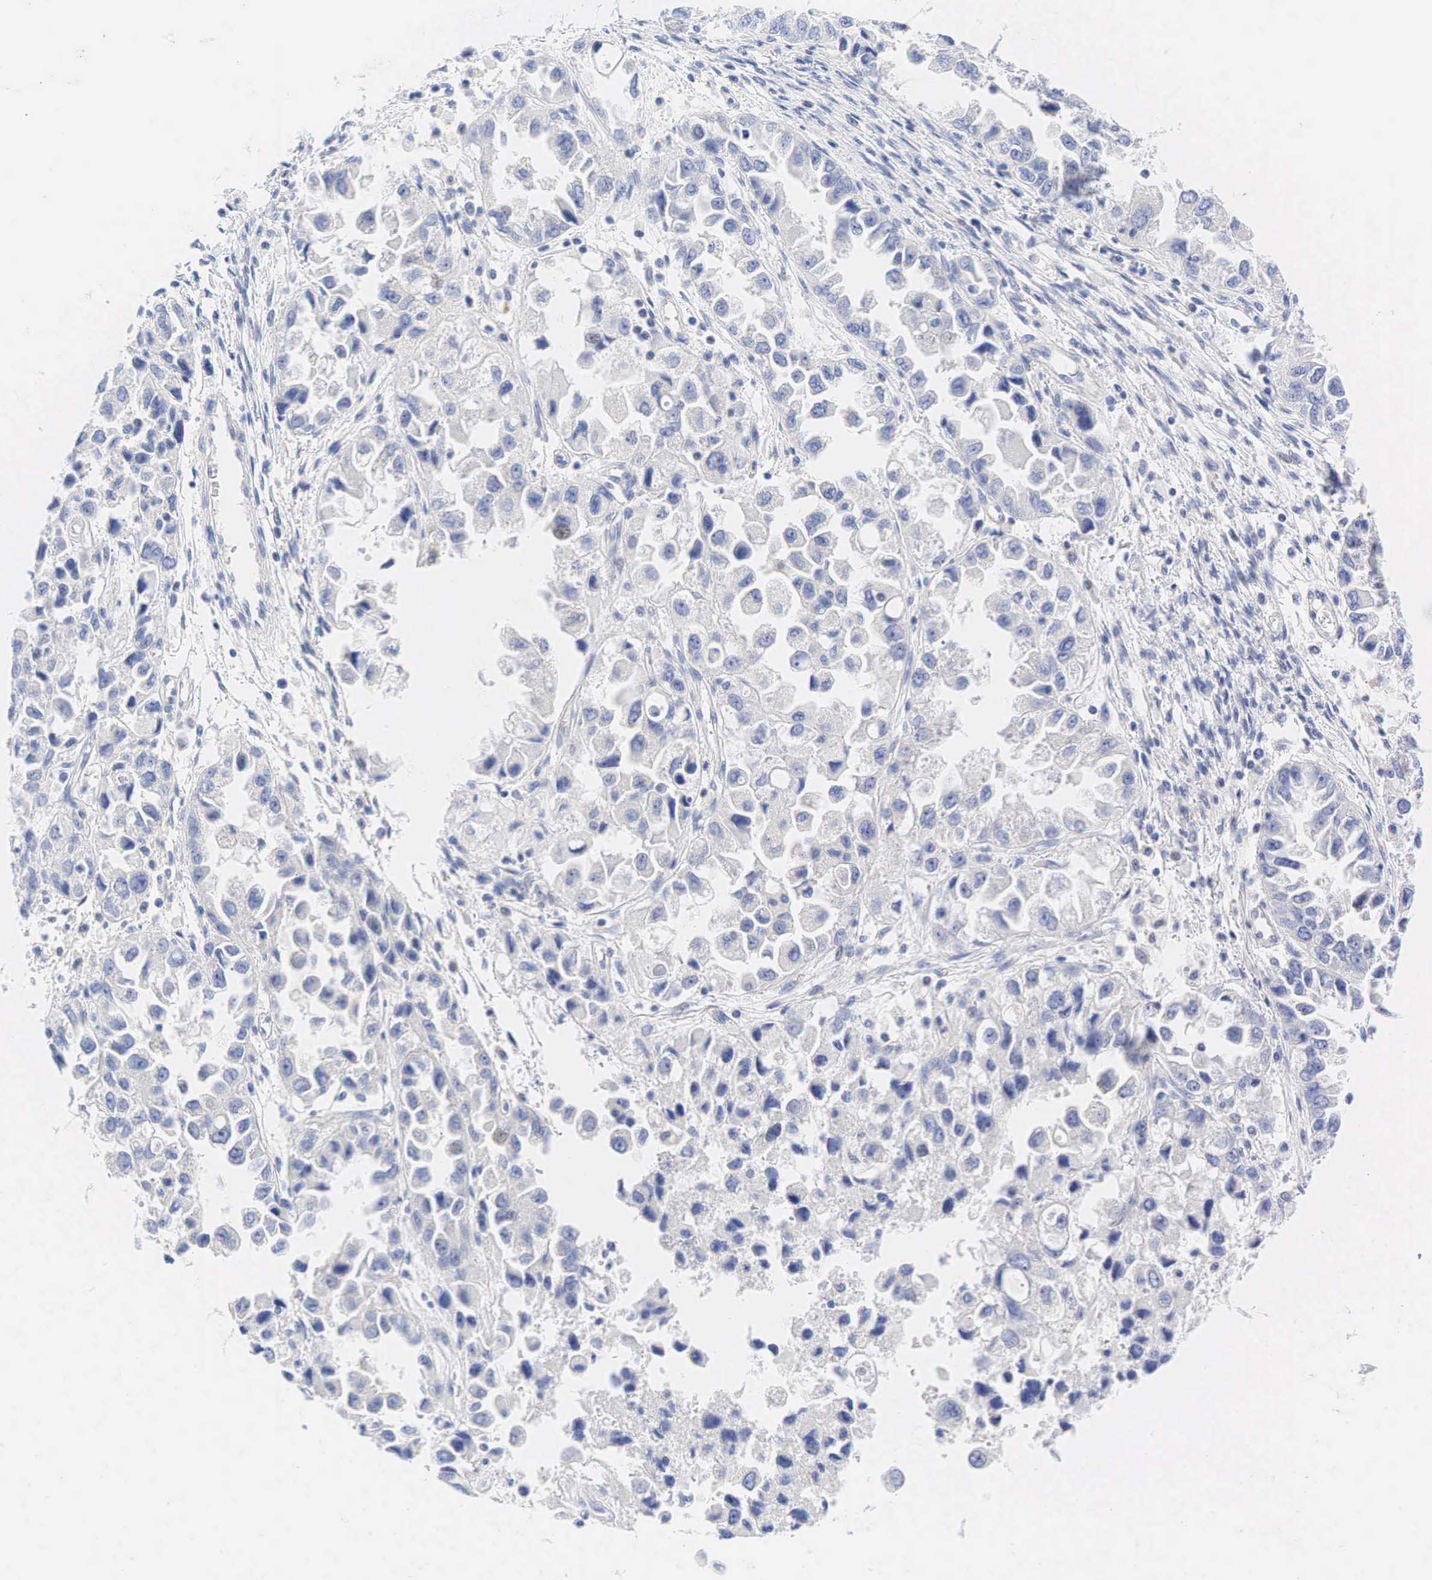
{"staining": {"intensity": "negative", "quantity": "none", "location": "none"}, "tissue": "ovarian cancer", "cell_type": "Tumor cells", "image_type": "cancer", "snomed": [{"axis": "morphology", "description": "Cystadenocarcinoma, serous, NOS"}, {"axis": "topography", "description": "Ovary"}], "caption": "DAB (3,3'-diaminobenzidine) immunohistochemical staining of ovarian cancer displays no significant staining in tumor cells.", "gene": "AR", "patient": {"sex": "female", "age": 84}}